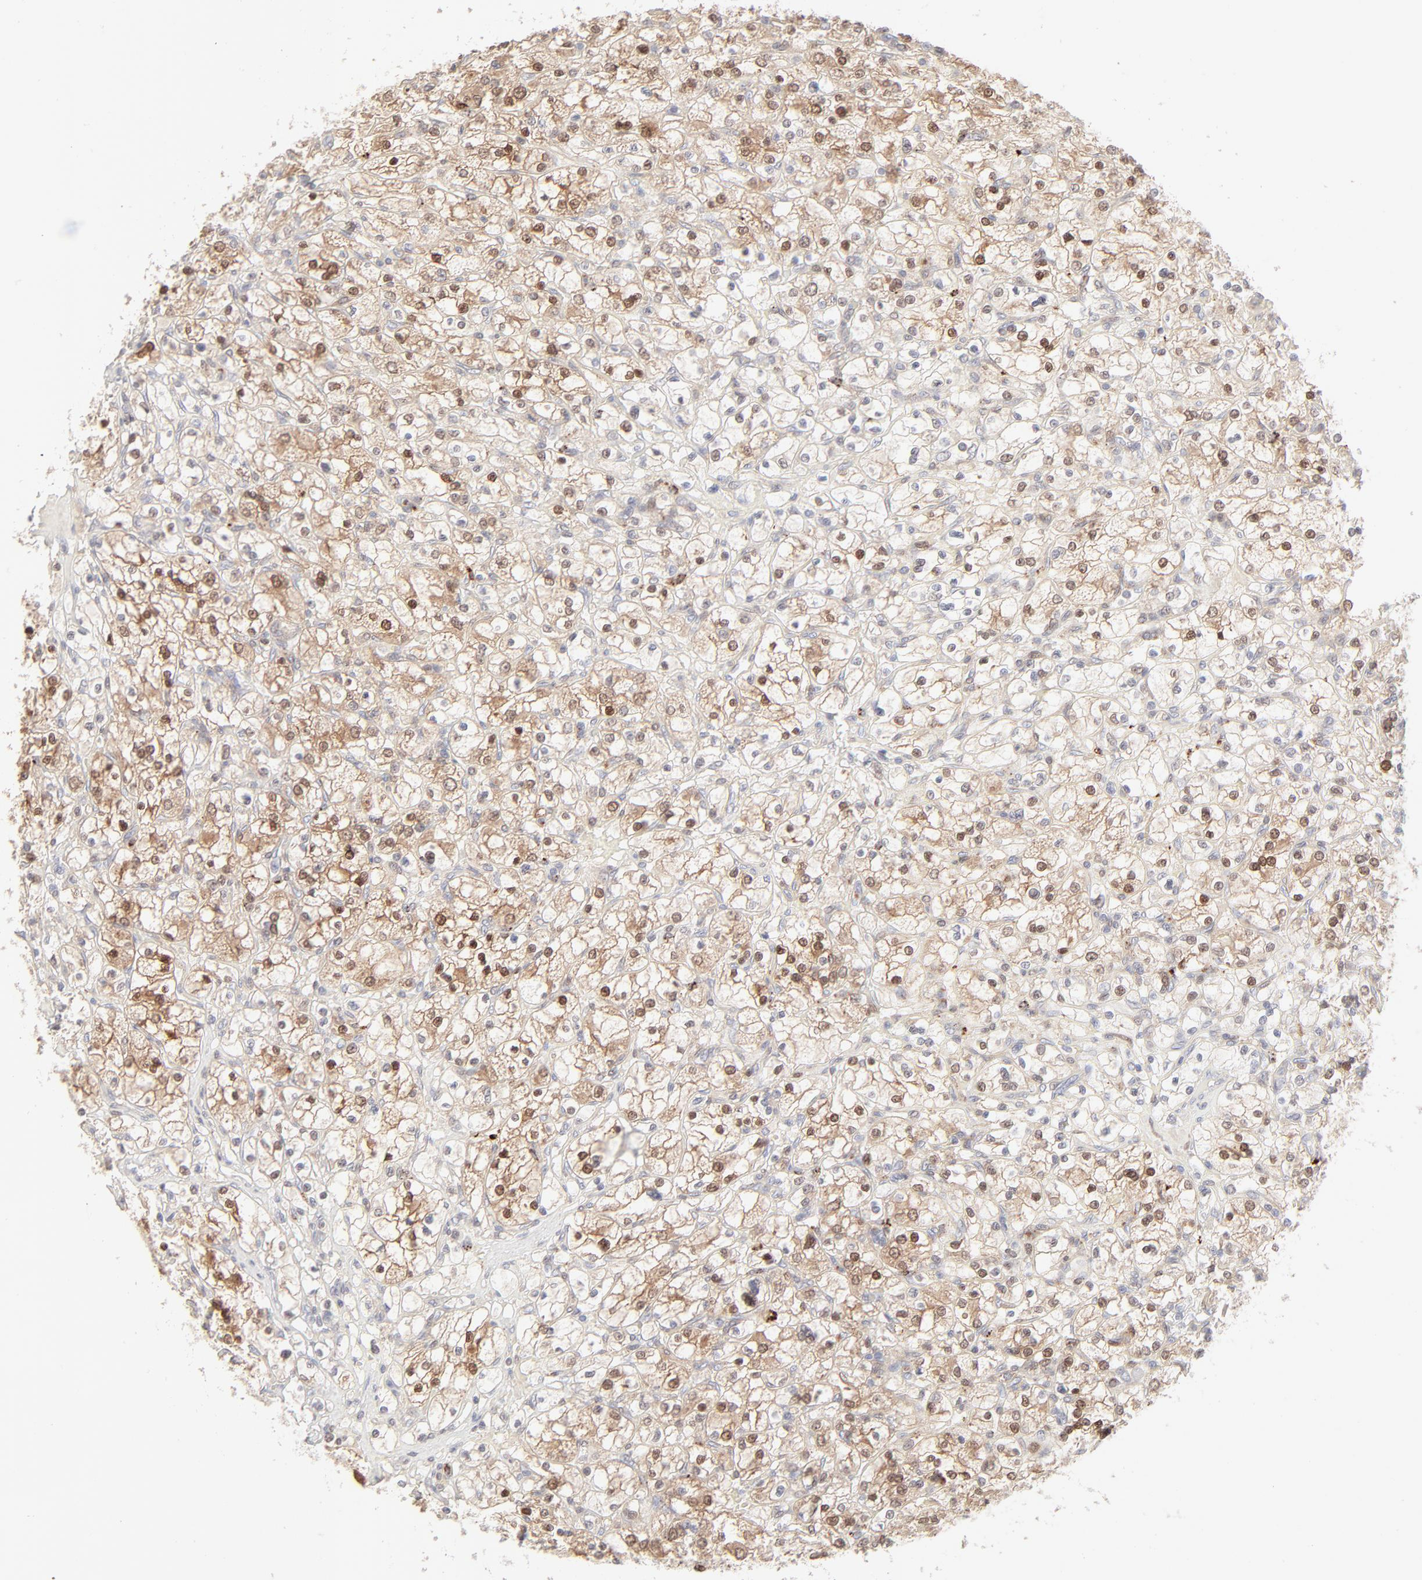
{"staining": {"intensity": "moderate", "quantity": "25%-75%", "location": "cytoplasmic/membranous,nuclear"}, "tissue": "renal cancer", "cell_type": "Tumor cells", "image_type": "cancer", "snomed": [{"axis": "morphology", "description": "Adenocarcinoma, NOS"}, {"axis": "topography", "description": "Kidney"}], "caption": "Renal cancer tissue displays moderate cytoplasmic/membranous and nuclear positivity in approximately 25%-75% of tumor cells", "gene": "LGALS2", "patient": {"sex": "female", "age": 83}}